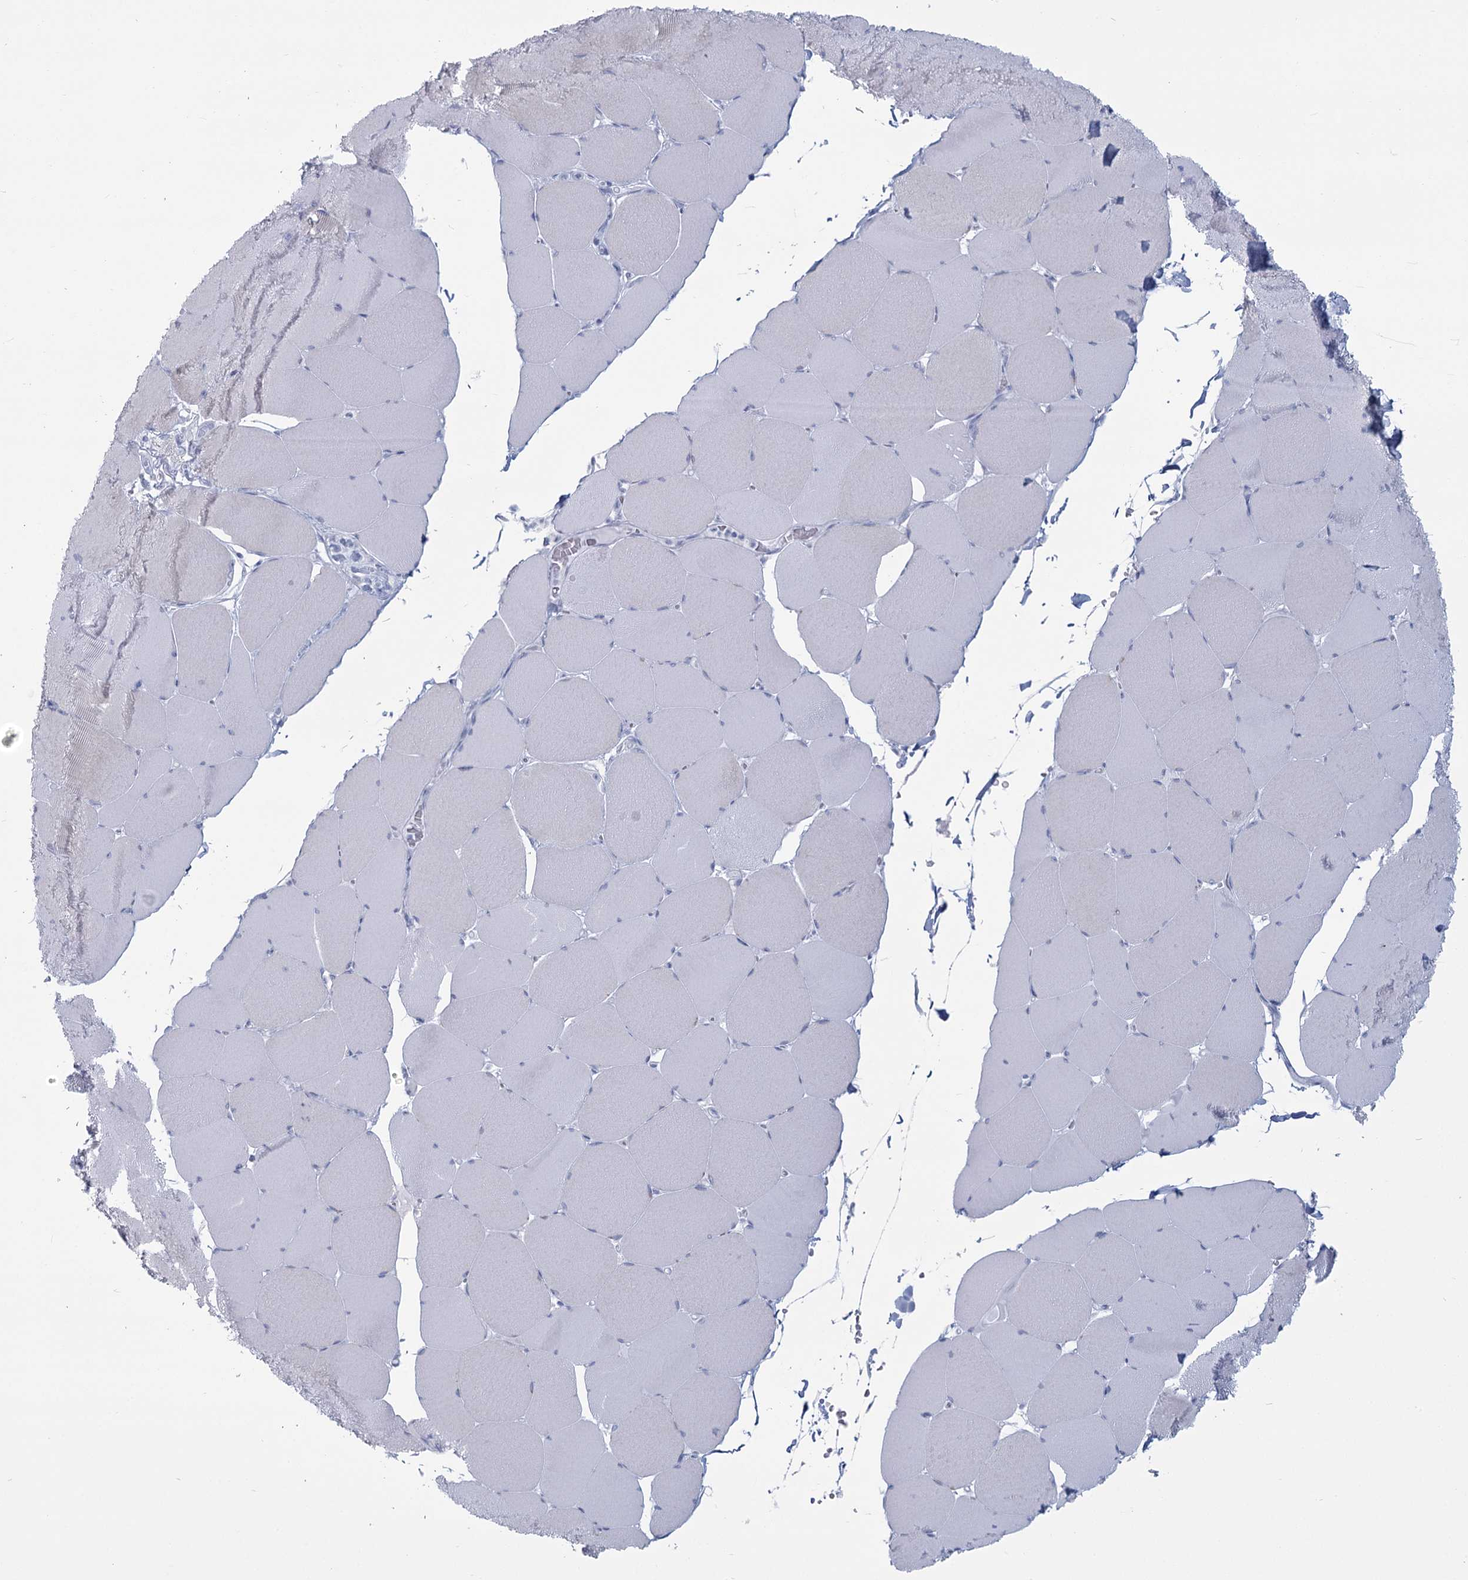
{"staining": {"intensity": "weak", "quantity": "<25%", "location": "cytoplasmic/membranous"}, "tissue": "skeletal muscle", "cell_type": "Myocytes", "image_type": "normal", "snomed": [{"axis": "morphology", "description": "Normal tissue, NOS"}, {"axis": "topography", "description": "Skeletal muscle"}, {"axis": "topography", "description": "Head-Neck"}], "caption": "This histopathology image is of benign skeletal muscle stained with immunohistochemistry (IHC) to label a protein in brown with the nuclei are counter-stained blue. There is no positivity in myocytes.", "gene": "SLC6A19", "patient": {"sex": "male", "age": 66}}